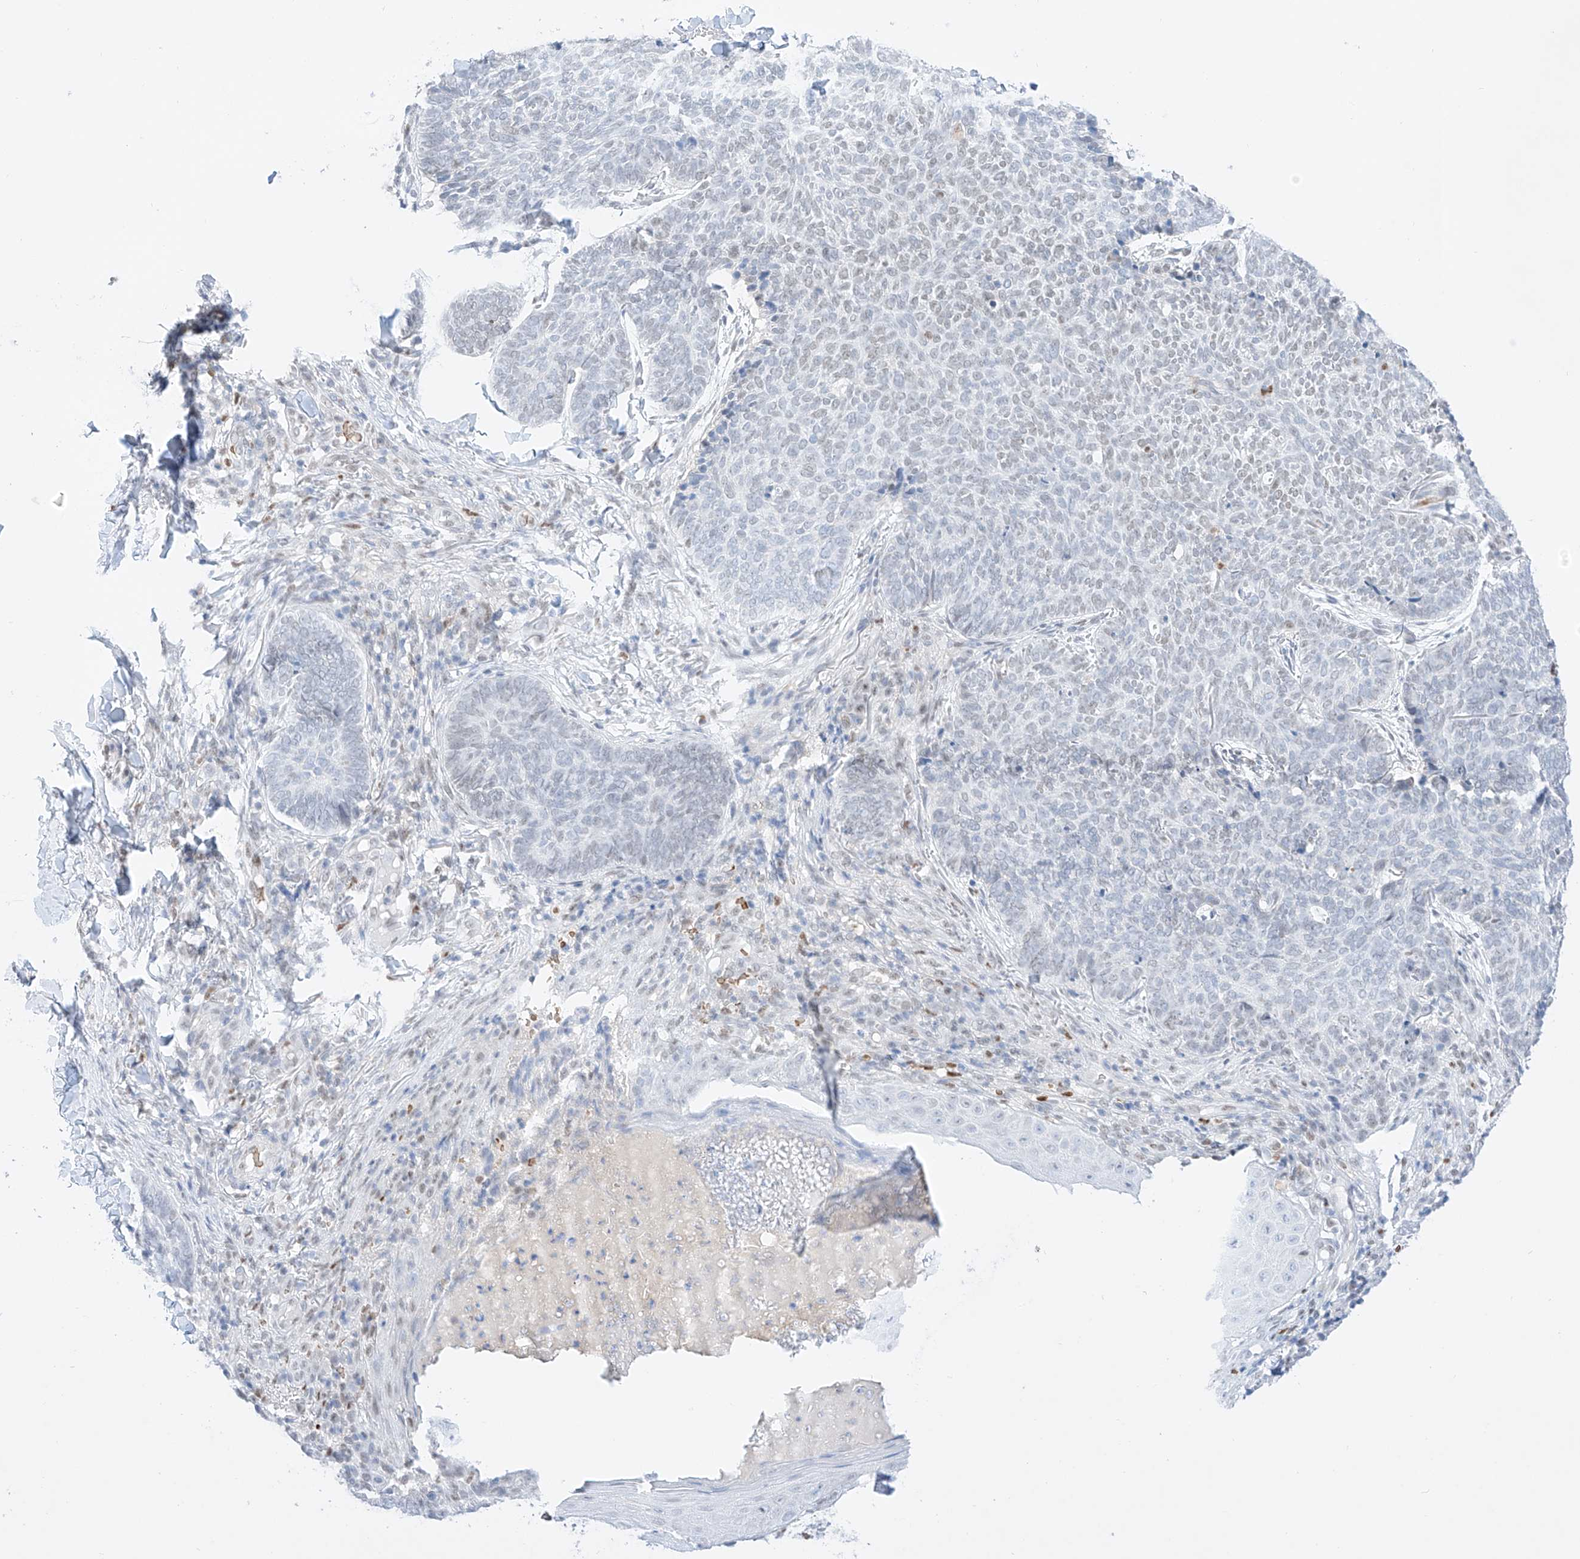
{"staining": {"intensity": "negative", "quantity": "none", "location": "none"}, "tissue": "skin cancer", "cell_type": "Tumor cells", "image_type": "cancer", "snomed": [{"axis": "morphology", "description": "Normal tissue, NOS"}, {"axis": "morphology", "description": "Basal cell carcinoma"}, {"axis": "topography", "description": "Skin"}], "caption": "This is a photomicrograph of immunohistochemistry staining of basal cell carcinoma (skin), which shows no staining in tumor cells. The staining was performed using DAB to visualize the protein expression in brown, while the nuclei were stained in blue with hematoxylin (Magnification: 20x).", "gene": "APIP", "patient": {"sex": "male", "age": 50}}